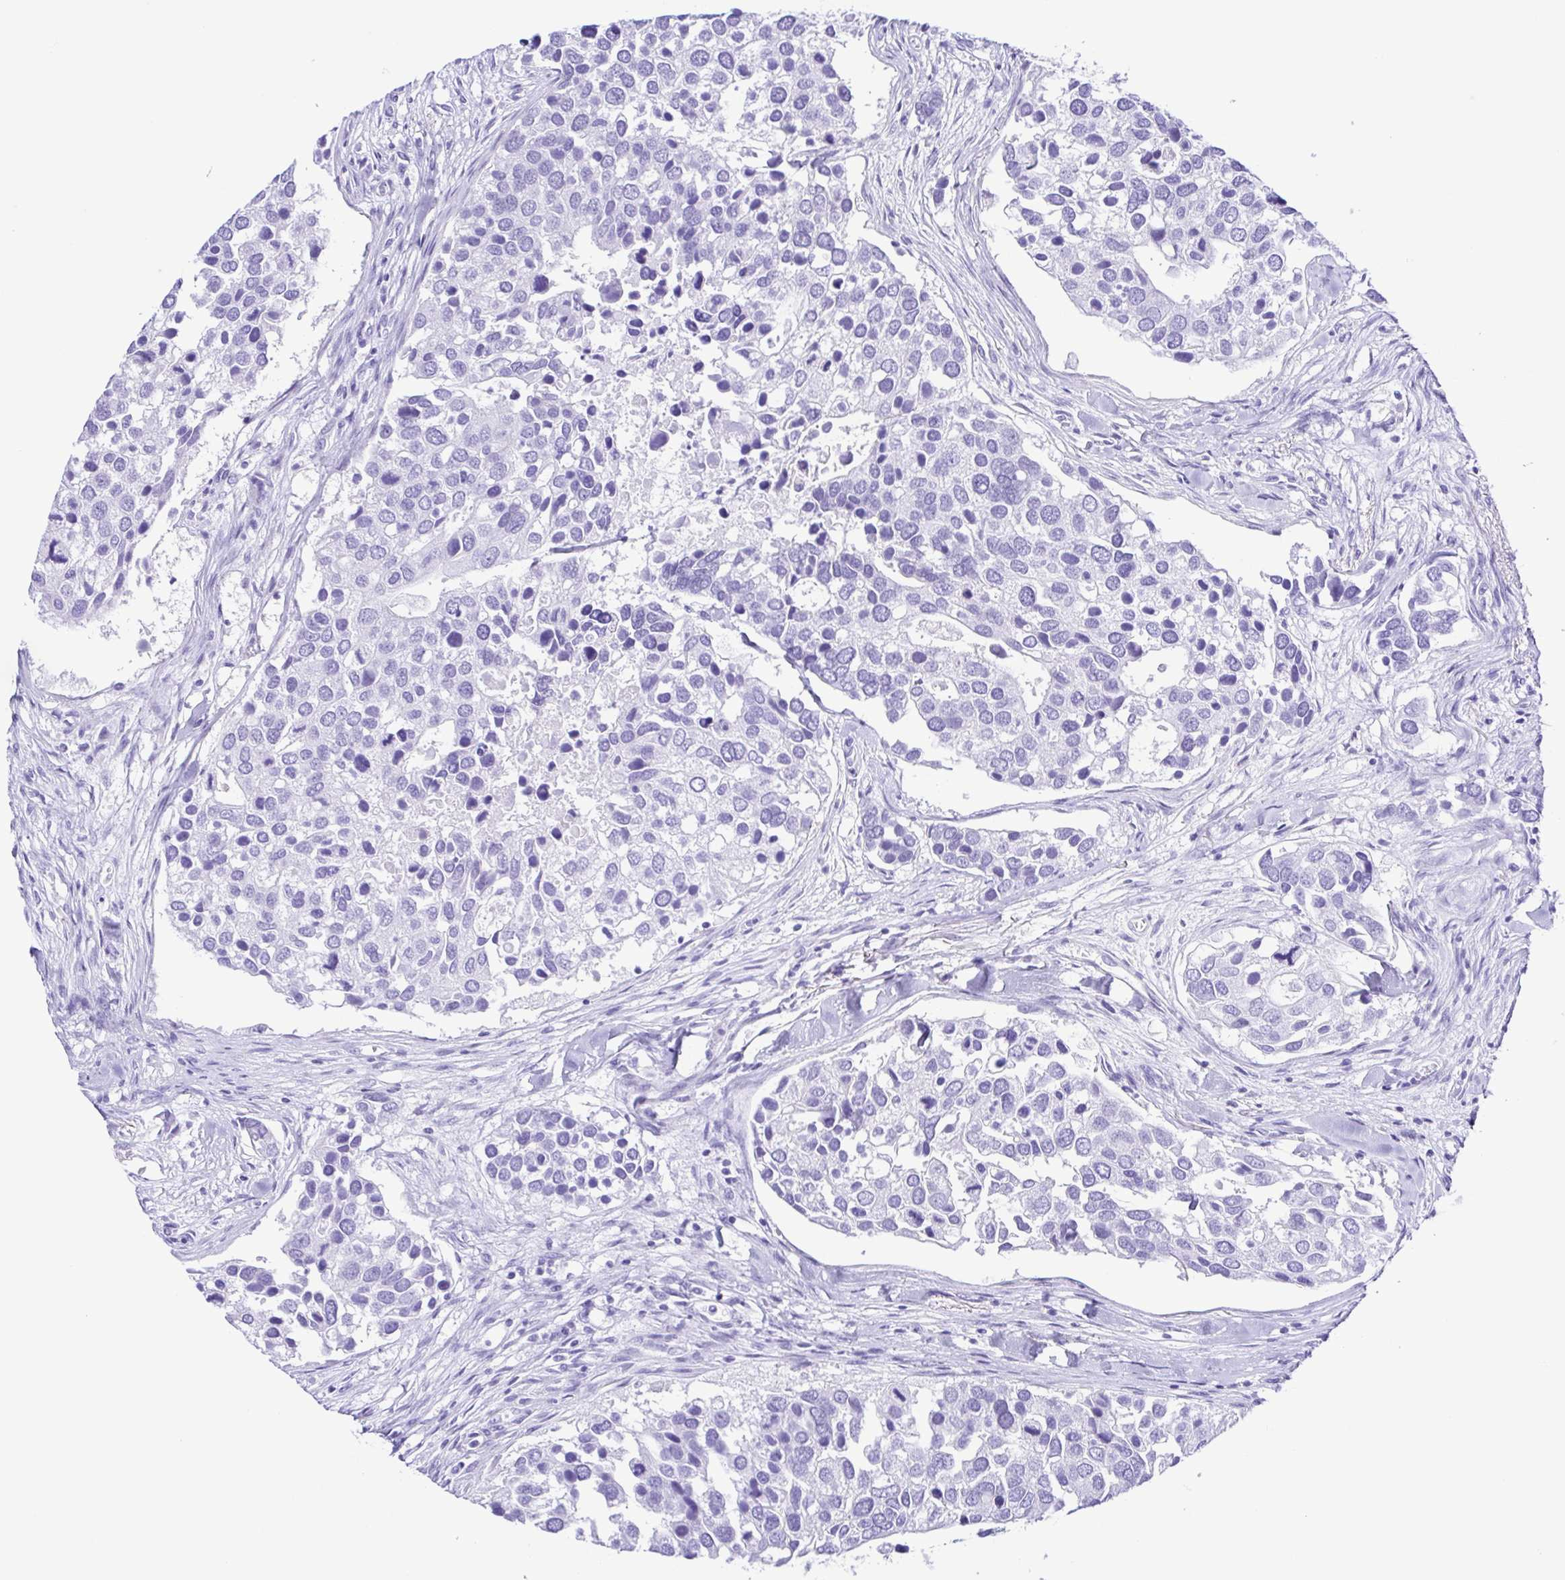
{"staining": {"intensity": "negative", "quantity": "none", "location": "none"}, "tissue": "breast cancer", "cell_type": "Tumor cells", "image_type": "cancer", "snomed": [{"axis": "morphology", "description": "Duct carcinoma"}, {"axis": "topography", "description": "Breast"}], "caption": "Micrograph shows no significant protein positivity in tumor cells of breast cancer.", "gene": "ERP27", "patient": {"sex": "female", "age": 83}}